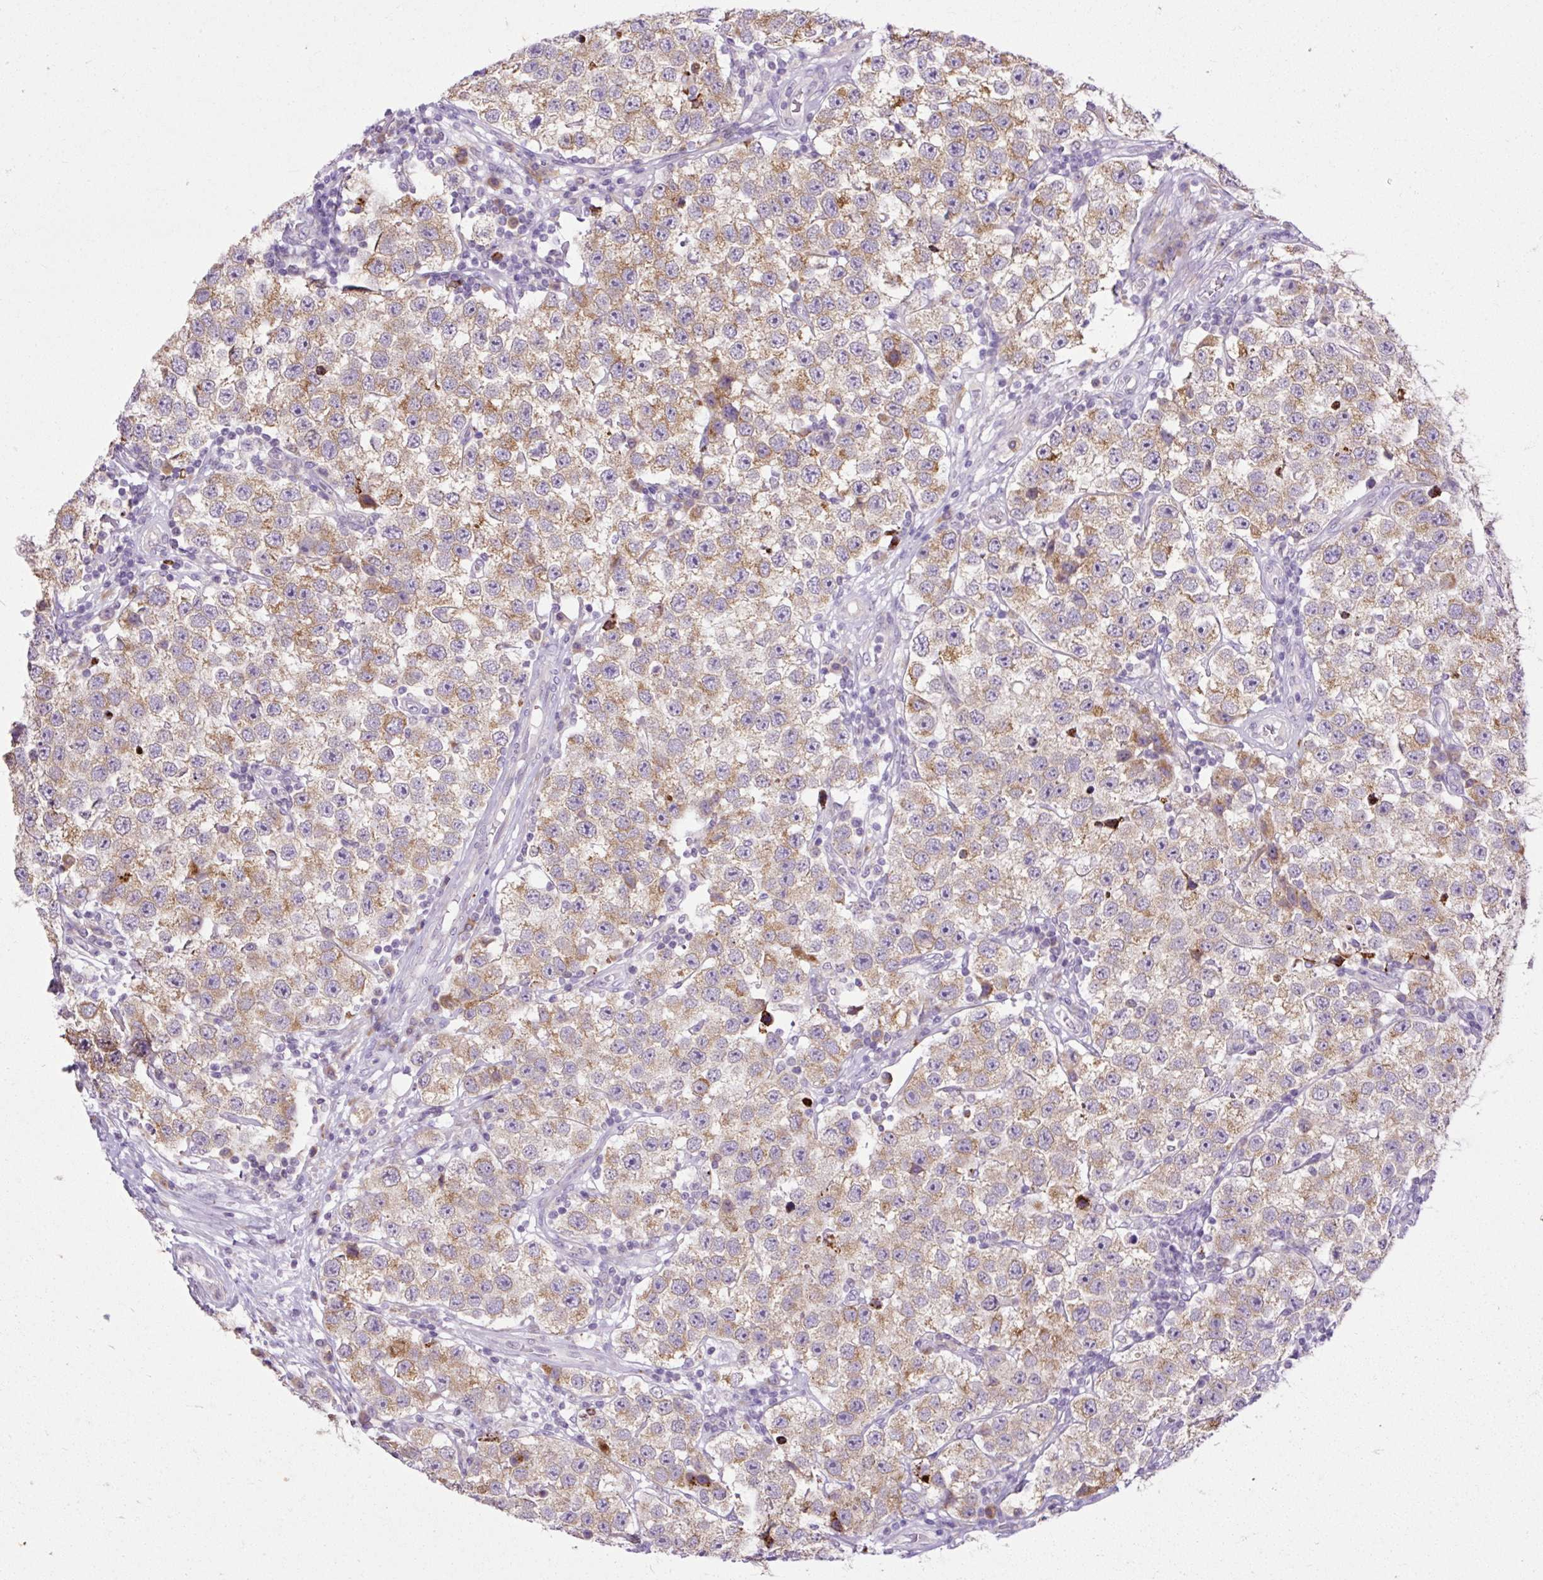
{"staining": {"intensity": "moderate", "quantity": ">75%", "location": "cytoplasmic/membranous"}, "tissue": "testis cancer", "cell_type": "Tumor cells", "image_type": "cancer", "snomed": [{"axis": "morphology", "description": "Seminoma, NOS"}, {"axis": "topography", "description": "Testis"}], "caption": "IHC (DAB (3,3'-diaminobenzidine)) staining of seminoma (testis) reveals moderate cytoplasmic/membranous protein staining in approximately >75% of tumor cells.", "gene": "FMC1", "patient": {"sex": "male", "age": 34}}